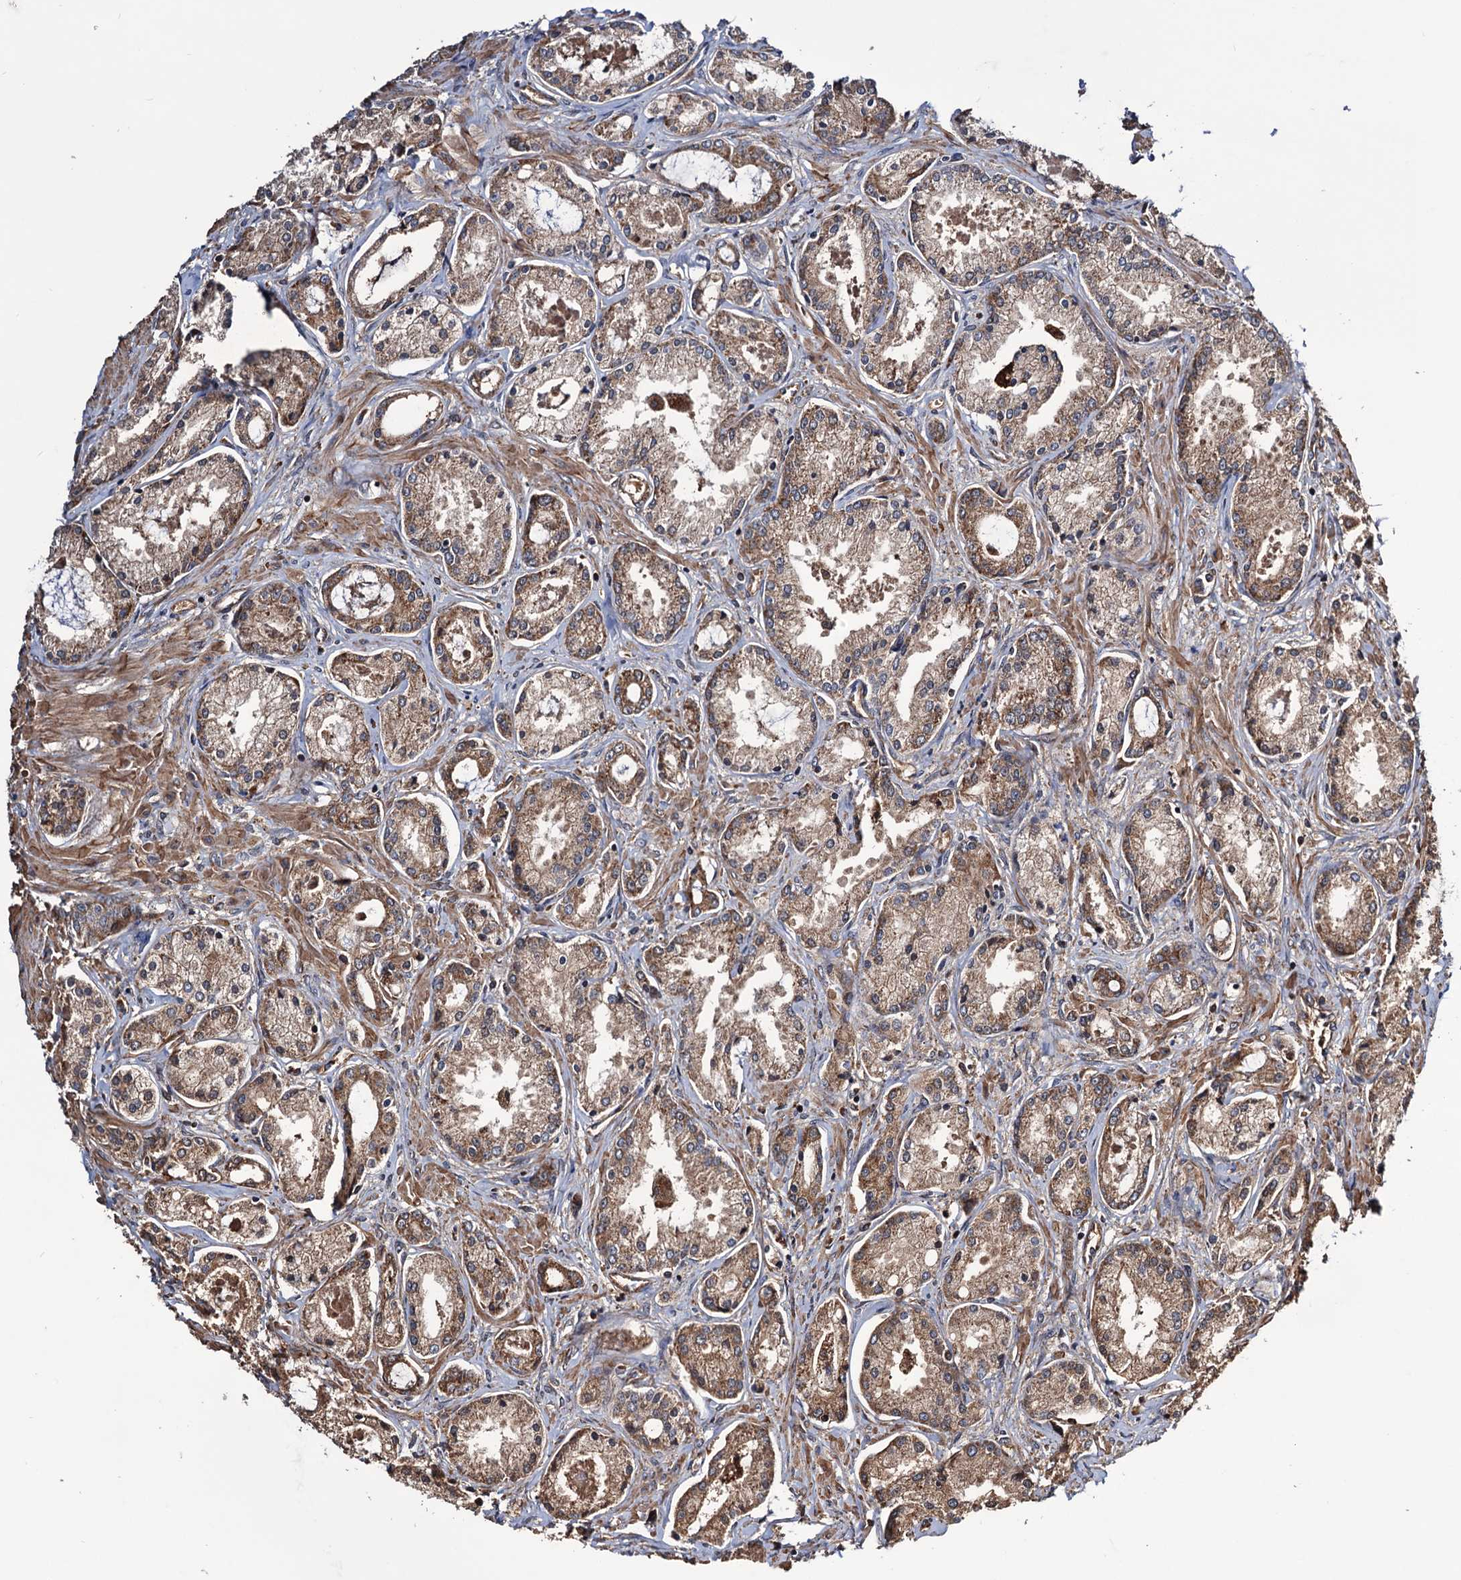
{"staining": {"intensity": "moderate", "quantity": ">75%", "location": "cytoplasmic/membranous"}, "tissue": "prostate cancer", "cell_type": "Tumor cells", "image_type": "cancer", "snomed": [{"axis": "morphology", "description": "Adenocarcinoma, Low grade"}, {"axis": "topography", "description": "Prostate"}], "caption": "Immunohistochemical staining of human prostate cancer (low-grade adenocarcinoma) shows medium levels of moderate cytoplasmic/membranous expression in approximately >75% of tumor cells.", "gene": "MRPL42", "patient": {"sex": "male", "age": 68}}